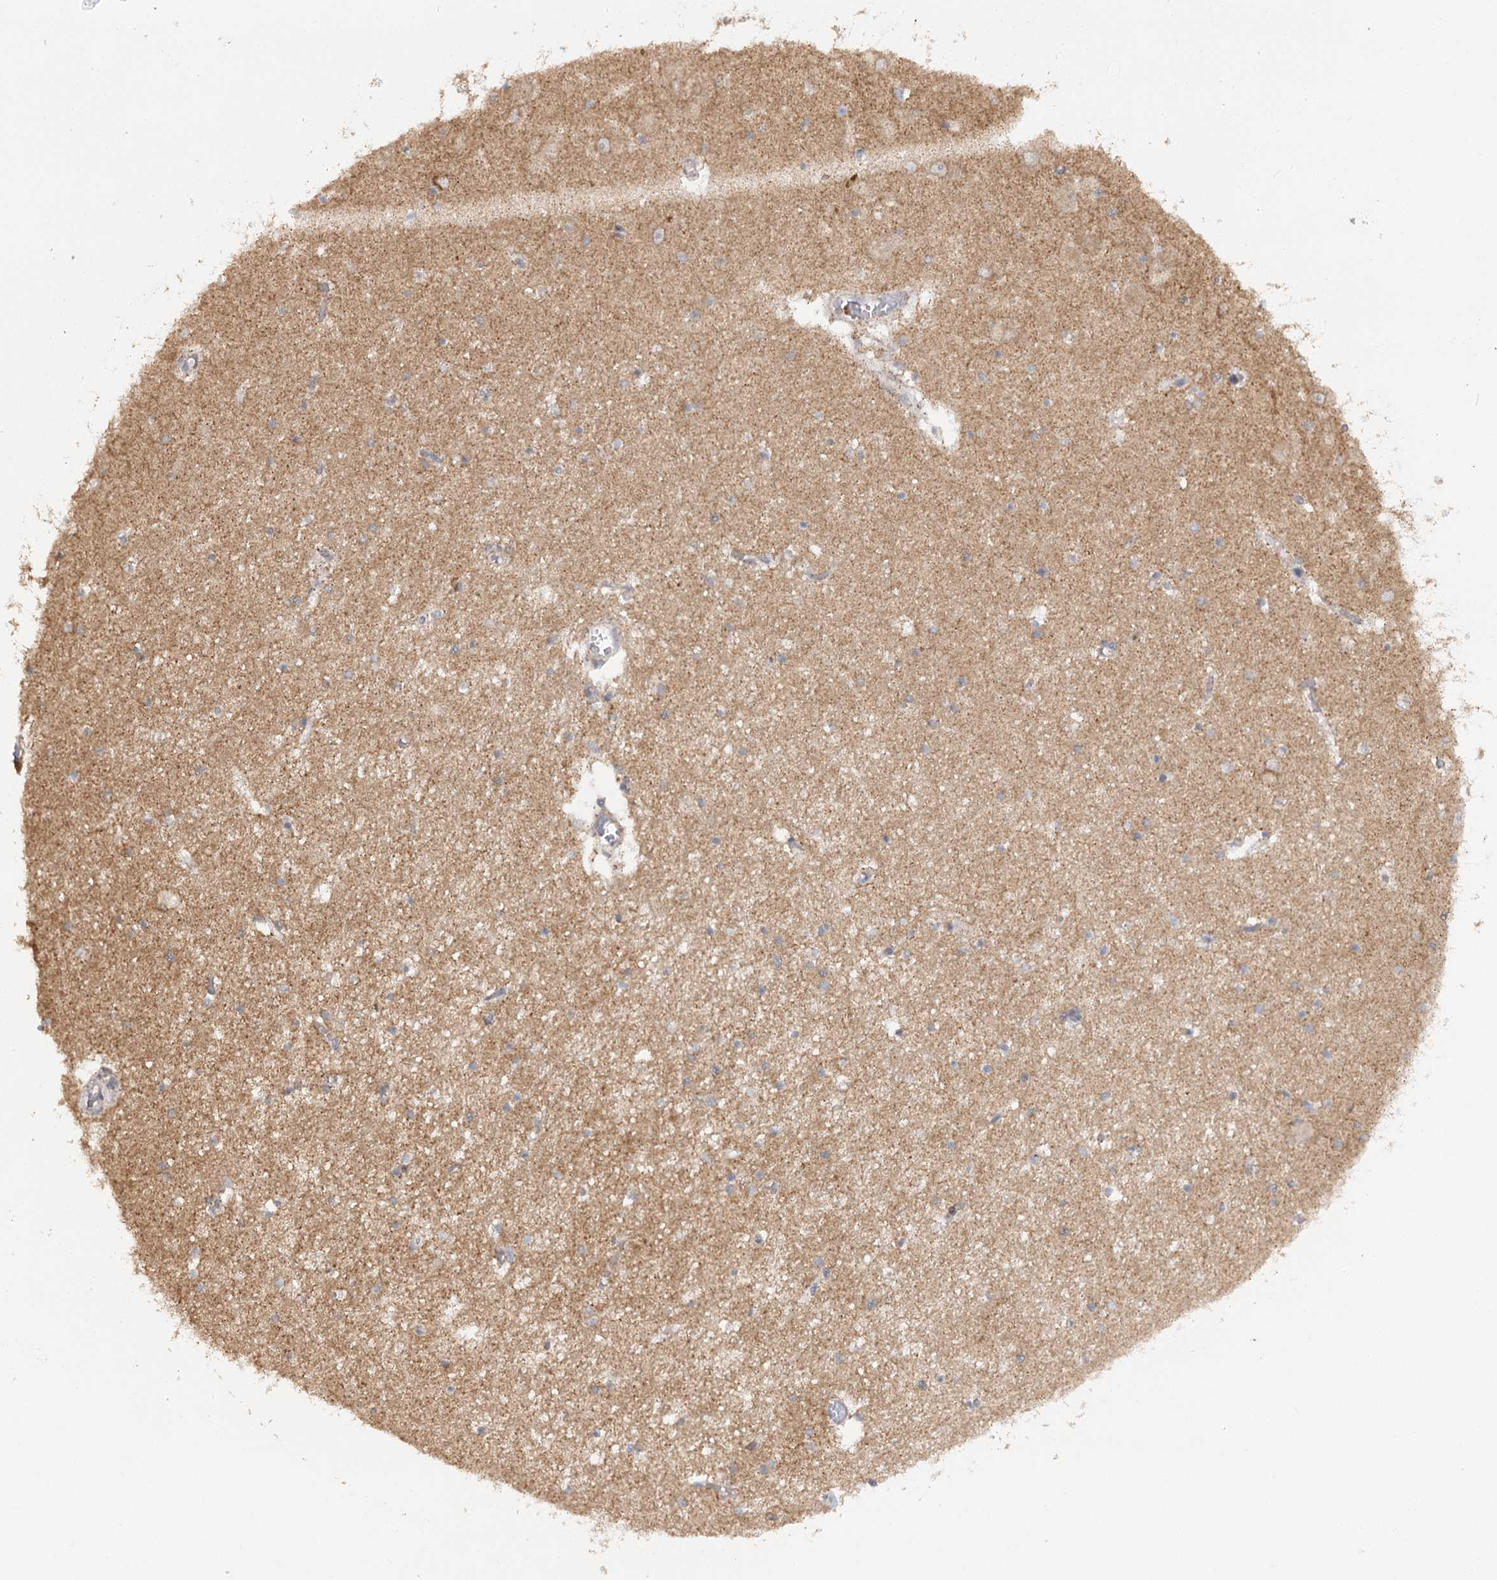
{"staining": {"intensity": "weak", "quantity": "25%-75%", "location": "cytoplasmic/membranous"}, "tissue": "hippocampus", "cell_type": "Glial cells", "image_type": "normal", "snomed": [{"axis": "morphology", "description": "Normal tissue, NOS"}, {"axis": "topography", "description": "Hippocampus"}], "caption": "An IHC micrograph of normal tissue is shown. Protein staining in brown highlights weak cytoplasmic/membranous positivity in hippocampus within glial cells.", "gene": "ZNRF3", "patient": {"sex": "male", "age": 70}}